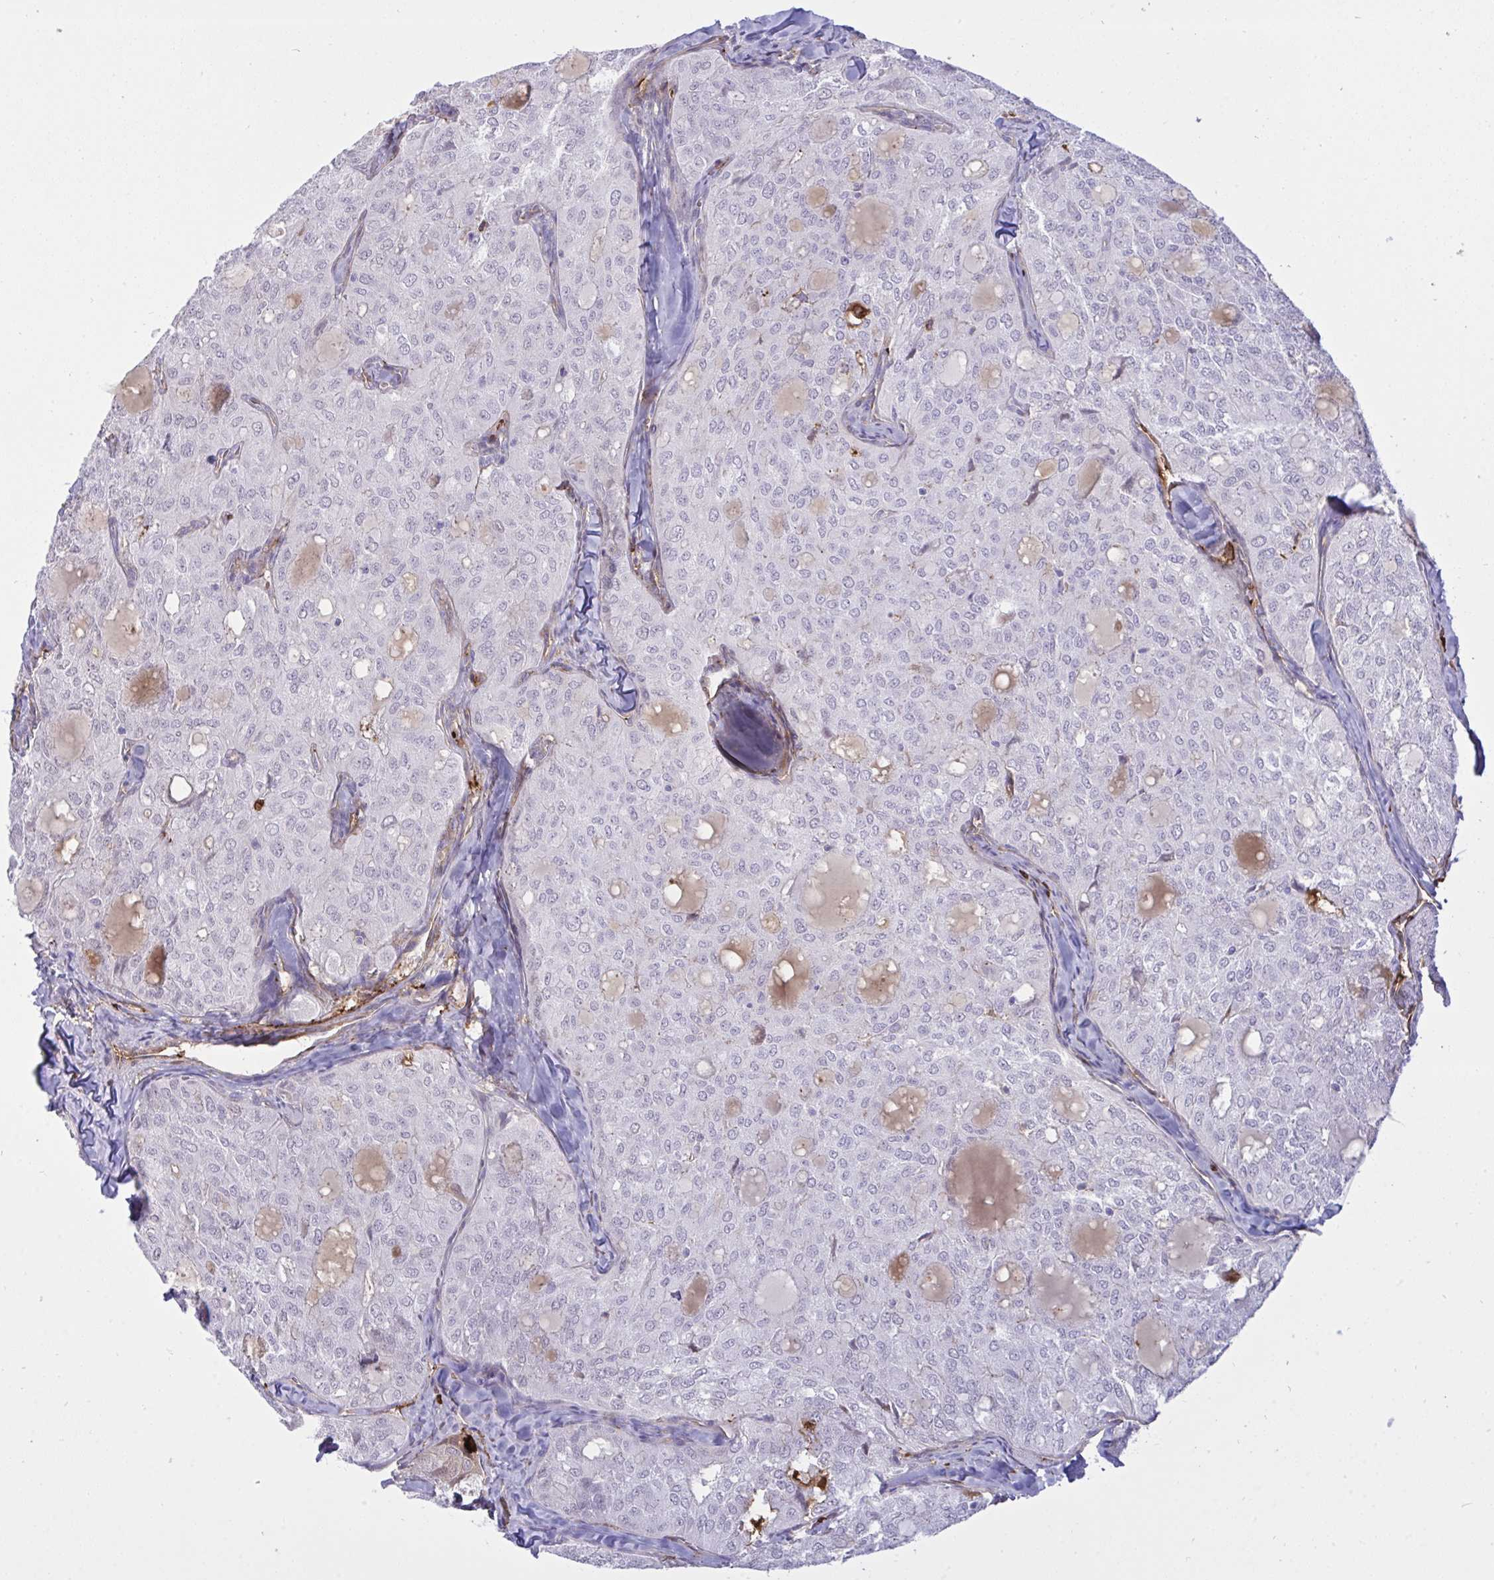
{"staining": {"intensity": "negative", "quantity": "none", "location": "none"}, "tissue": "thyroid cancer", "cell_type": "Tumor cells", "image_type": "cancer", "snomed": [{"axis": "morphology", "description": "Follicular adenoma carcinoma, NOS"}, {"axis": "topography", "description": "Thyroid gland"}], "caption": "This is an immunohistochemistry image of thyroid cancer. There is no expression in tumor cells.", "gene": "F2", "patient": {"sex": "male", "age": 75}}